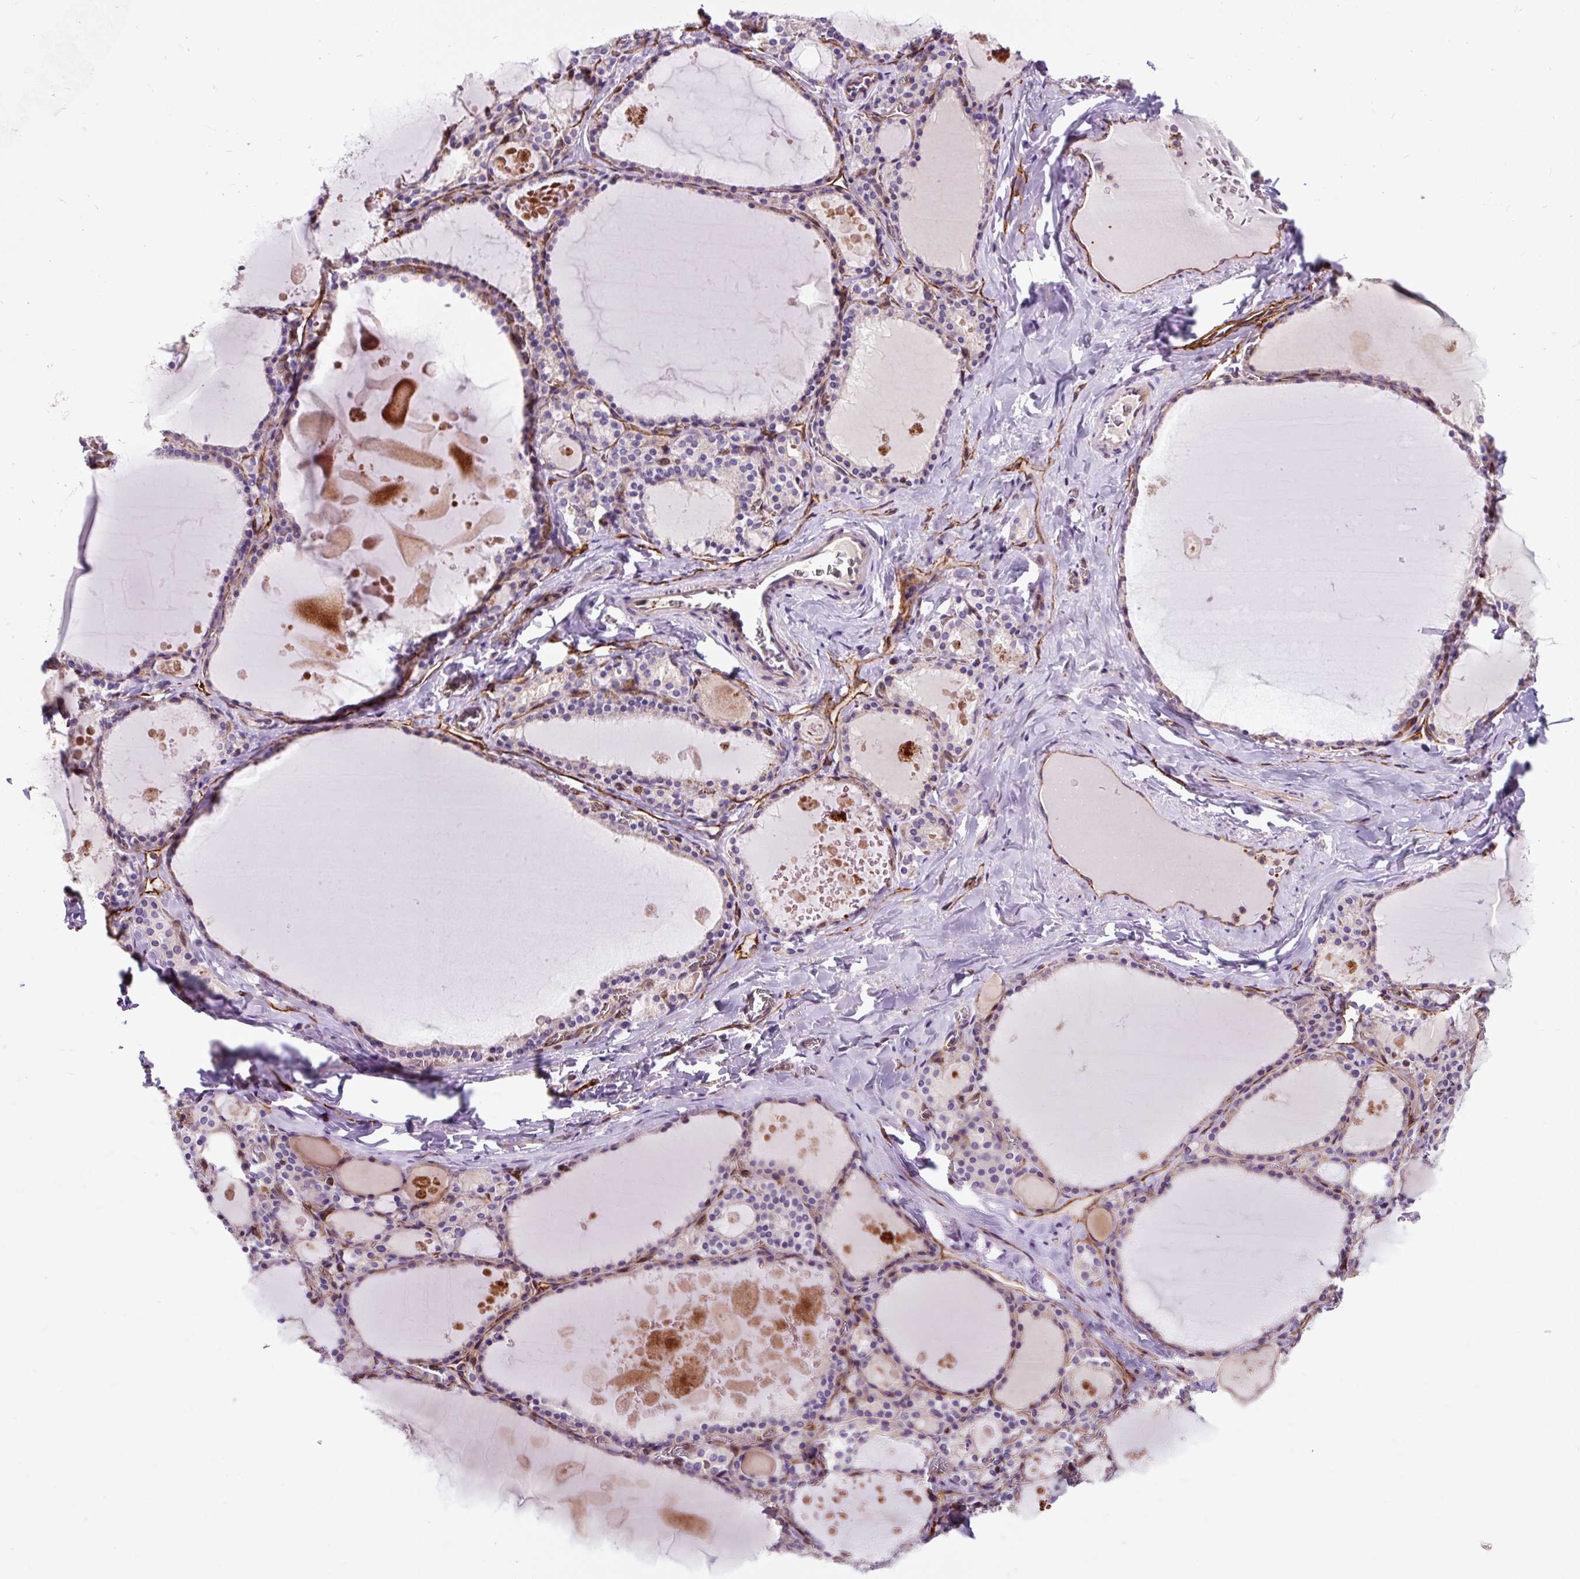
{"staining": {"intensity": "weak", "quantity": "25%-75%", "location": "cytoplasmic/membranous"}, "tissue": "thyroid gland", "cell_type": "Glandular cells", "image_type": "normal", "snomed": [{"axis": "morphology", "description": "Normal tissue, NOS"}, {"axis": "topography", "description": "Thyroid gland"}], "caption": "Immunohistochemistry (IHC) histopathology image of normal thyroid gland: thyroid gland stained using immunohistochemistry shows low levels of weak protein expression localized specifically in the cytoplasmic/membranous of glandular cells, appearing as a cytoplasmic/membranous brown color.", "gene": "PCDHGB3", "patient": {"sex": "male", "age": 56}}